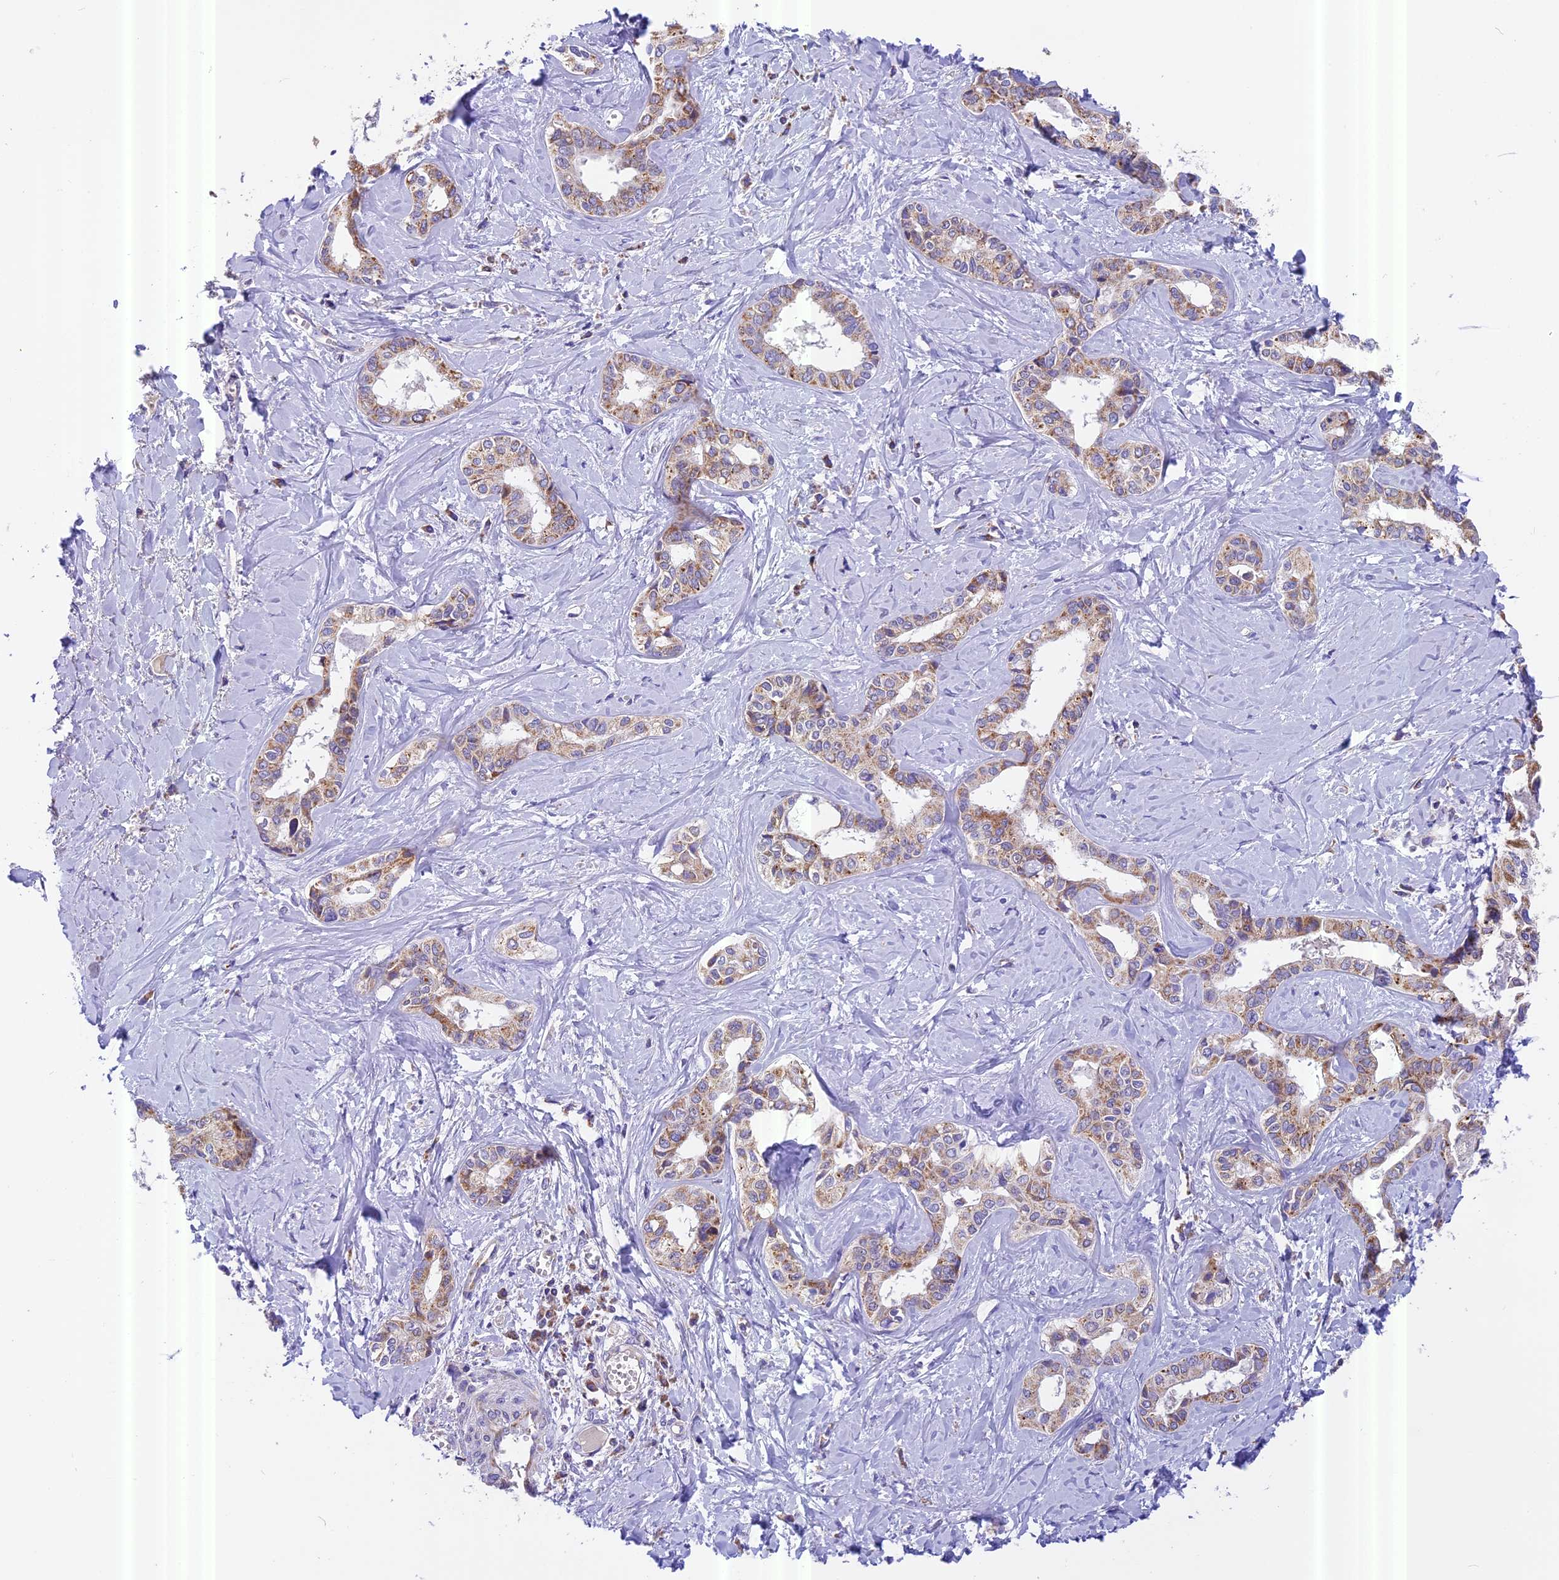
{"staining": {"intensity": "moderate", "quantity": "25%-75%", "location": "cytoplasmic/membranous"}, "tissue": "liver cancer", "cell_type": "Tumor cells", "image_type": "cancer", "snomed": [{"axis": "morphology", "description": "Cholangiocarcinoma"}, {"axis": "topography", "description": "Liver"}], "caption": "Liver cancer stained for a protein reveals moderate cytoplasmic/membranous positivity in tumor cells.", "gene": "MGME1", "patient": {"sex": "female", "age": 77}}